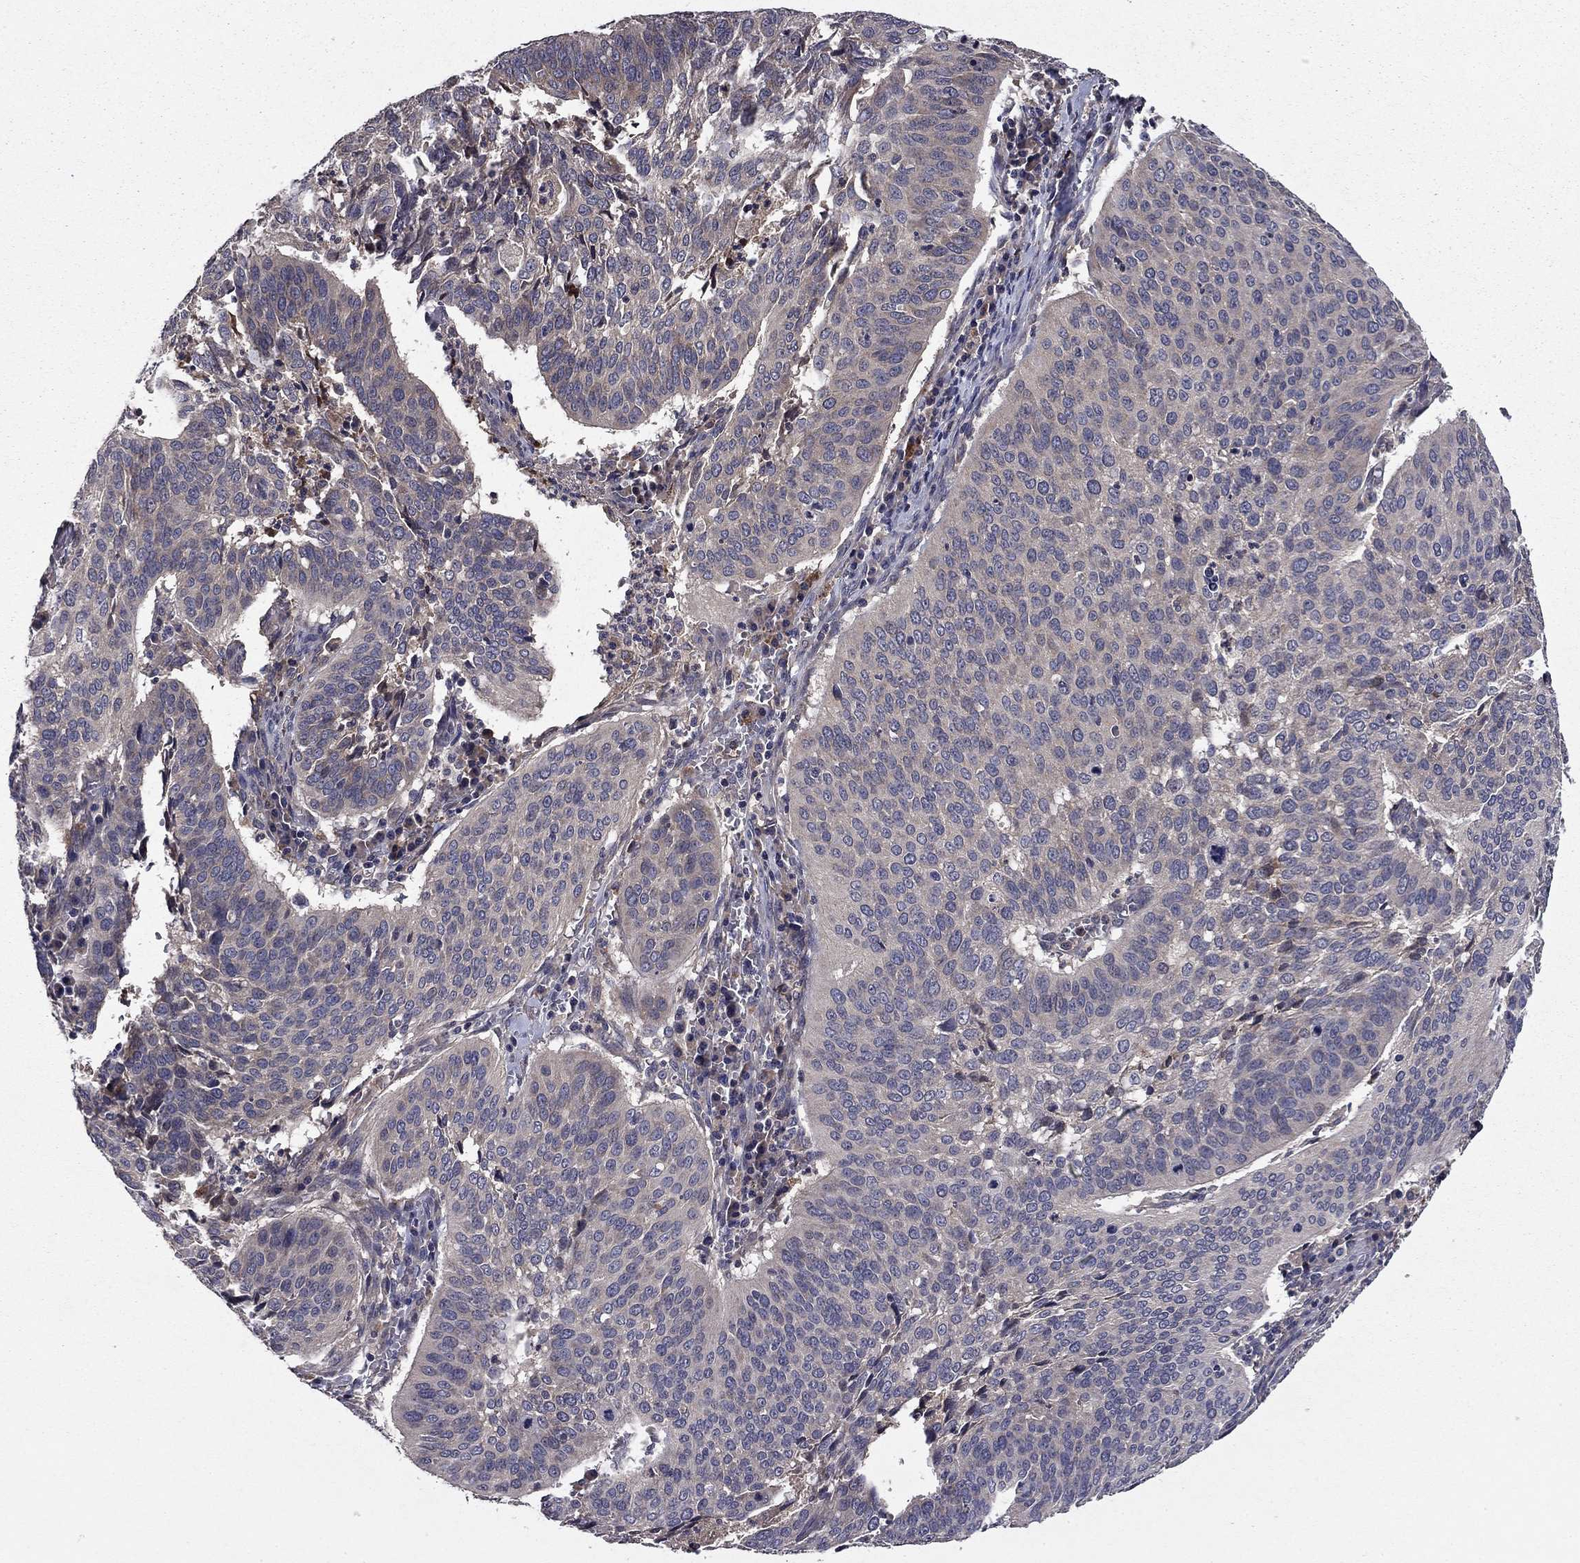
{"staining": {"intensity": "negative", "quantity": "none", "location": "none"}, "tissue": "cervical cancer", "cell_type": "Tumor cells", "image_type": "cancer", "snomed": [{"axis": "morphology", "description": "Normal tissue, NOS"}, {"axis": "morphology", "description": "Squamous cell carcinoma, NOS"}, {"axis": "topography", "description": "Cervix"}], "caption": "The image shows no significant positivity in tumor cells of squamous cell carcinoma (cervical).", "gene": "PROS1", "patient": {"sex": "female", "age": 39}}